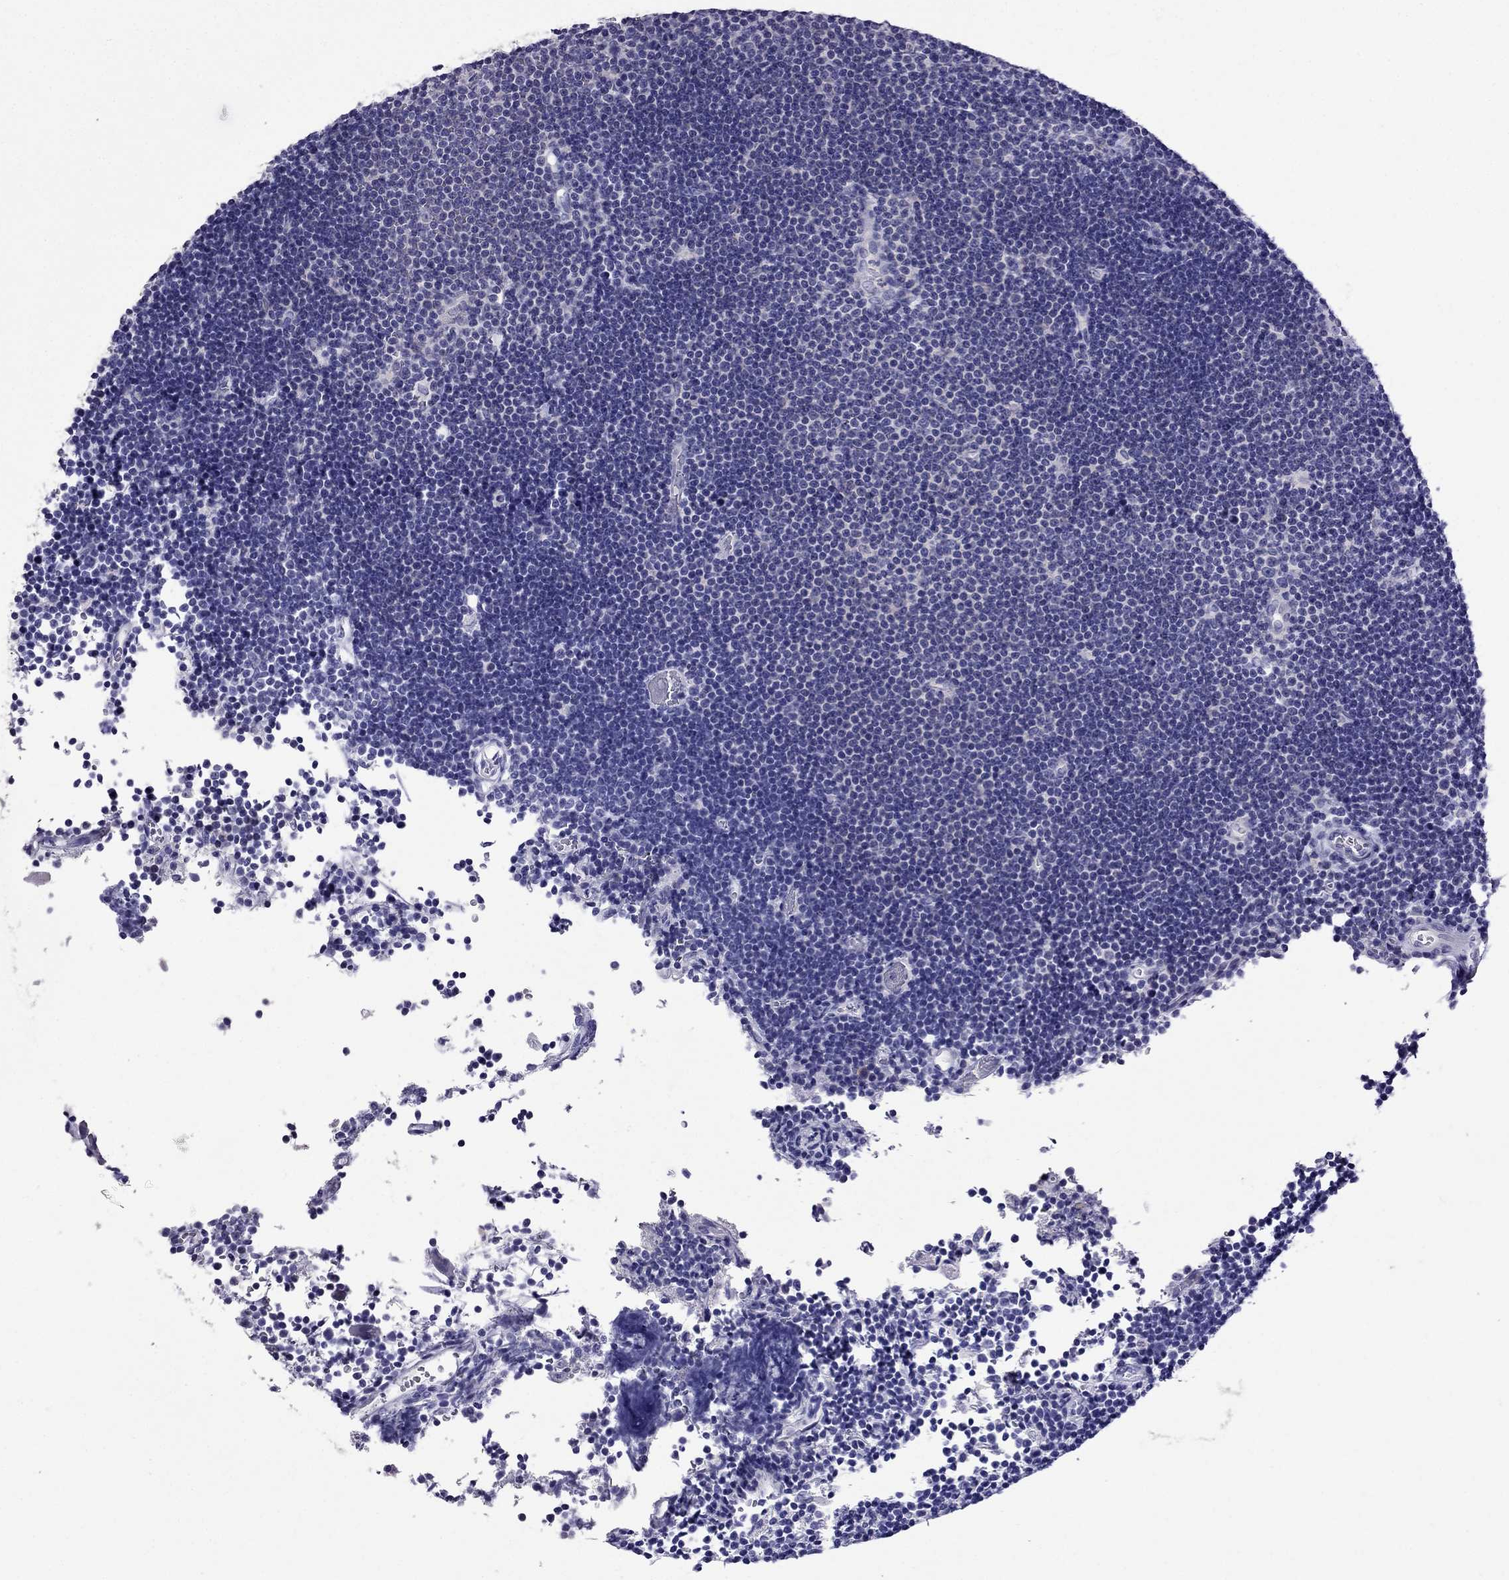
{"staining": {"intensity": "negative", "quantity": "none", "location": "none"}, "tissue": "lymphoma", "cell_type": "Tumor cells", "image_type": "cancer", "snomed": [{"axis": "morphology", "description": "Malignant lymphoma, non-Hodgkin's type, Low grade"}, {"axis": "topography", "description": "Brain"}], "caption": "Malignant lymphoma, non-Hodgkin's type (low-grade) stained for a protein using immunohistochemistry reveals no staining tumor cells.", "gene": "OXCT2", "patient": {"sex": "female", "age": 66}}